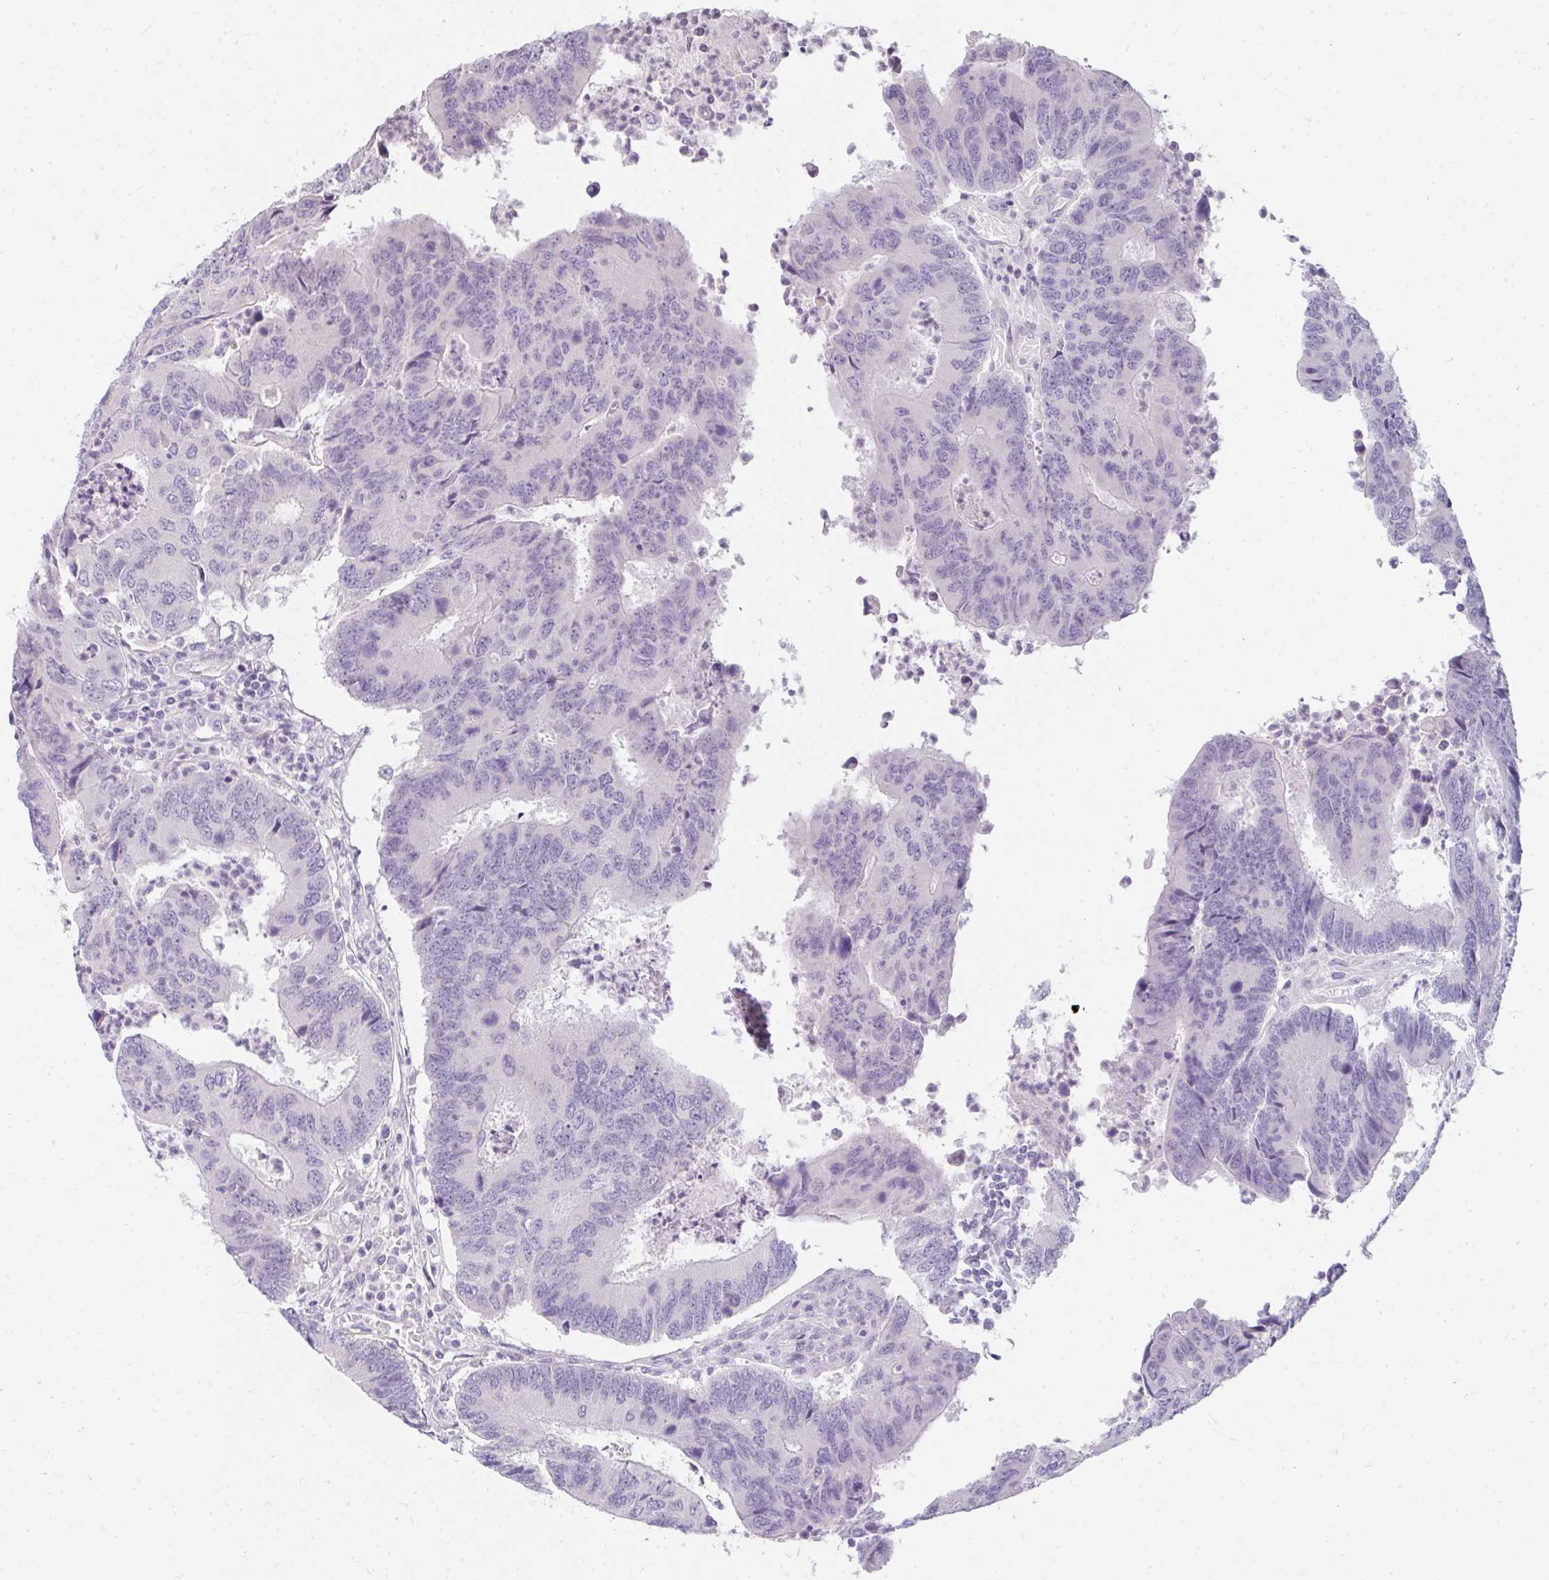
{"staining": {"intensity": "negative", "quantity": "none", "location": "none"}, "tissue": "colorectal cancer", "cell_type": "Tumor cells", "image_type": "cancer", "snomed": [{"axis": "morphology", "description": "Adenocarcinoma, NOS"}, {"axis": "topography", "description": "Colon"}], "caption": "There is no significant positivity in tumor cells of colorectal cancer (adenocarcinoma). The staining is performed using DAB (3,3'-diaminobenzidine) brown chromogen with nuclei counter-stained in using hematoxylin.", "gene": "PPP1R3G", "patient": {"sex": "female", "age": 67}}